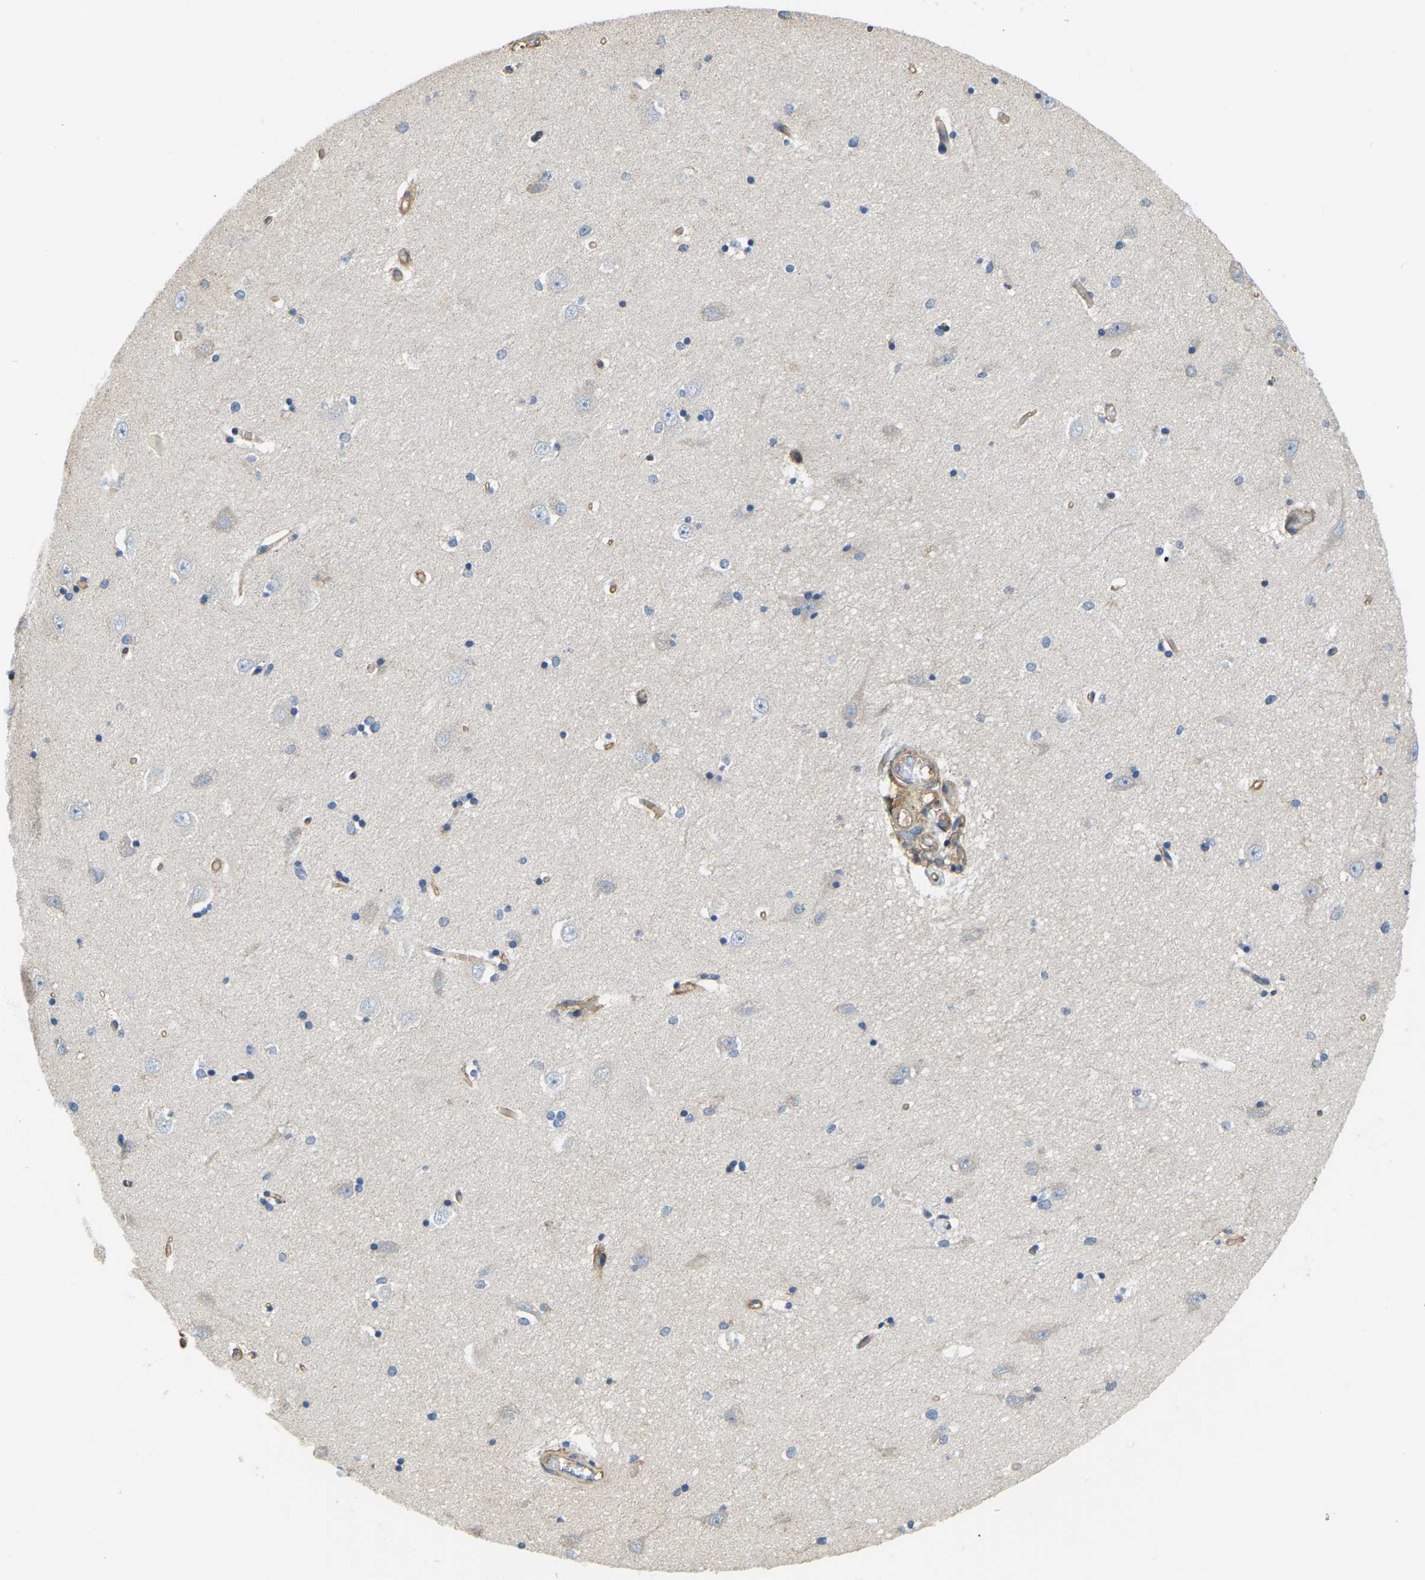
{"staining": {"intensity": "negative", "quantity": "none", "location": "none"}, "tissue": "hippocampus", "cell_type": "Glial cells", "image_type": "normal", "snomed": [{"axis": "morphology", "description": "Normal tissue, NOS"}, {"axis": "topography", "description": "Hippocampus"}], "caption": "High power microscopy image of an IHC histopathology image of normal hippocampus, revealing no significant positivity in glial cells. The staining is performed using DAB (3,3'-diaminobenzidine) brown chromogen with nuclei counter-stained in using hematoxylin.", "gene": "AHNAK", "patient": {"sex": "male", "age": 45}}